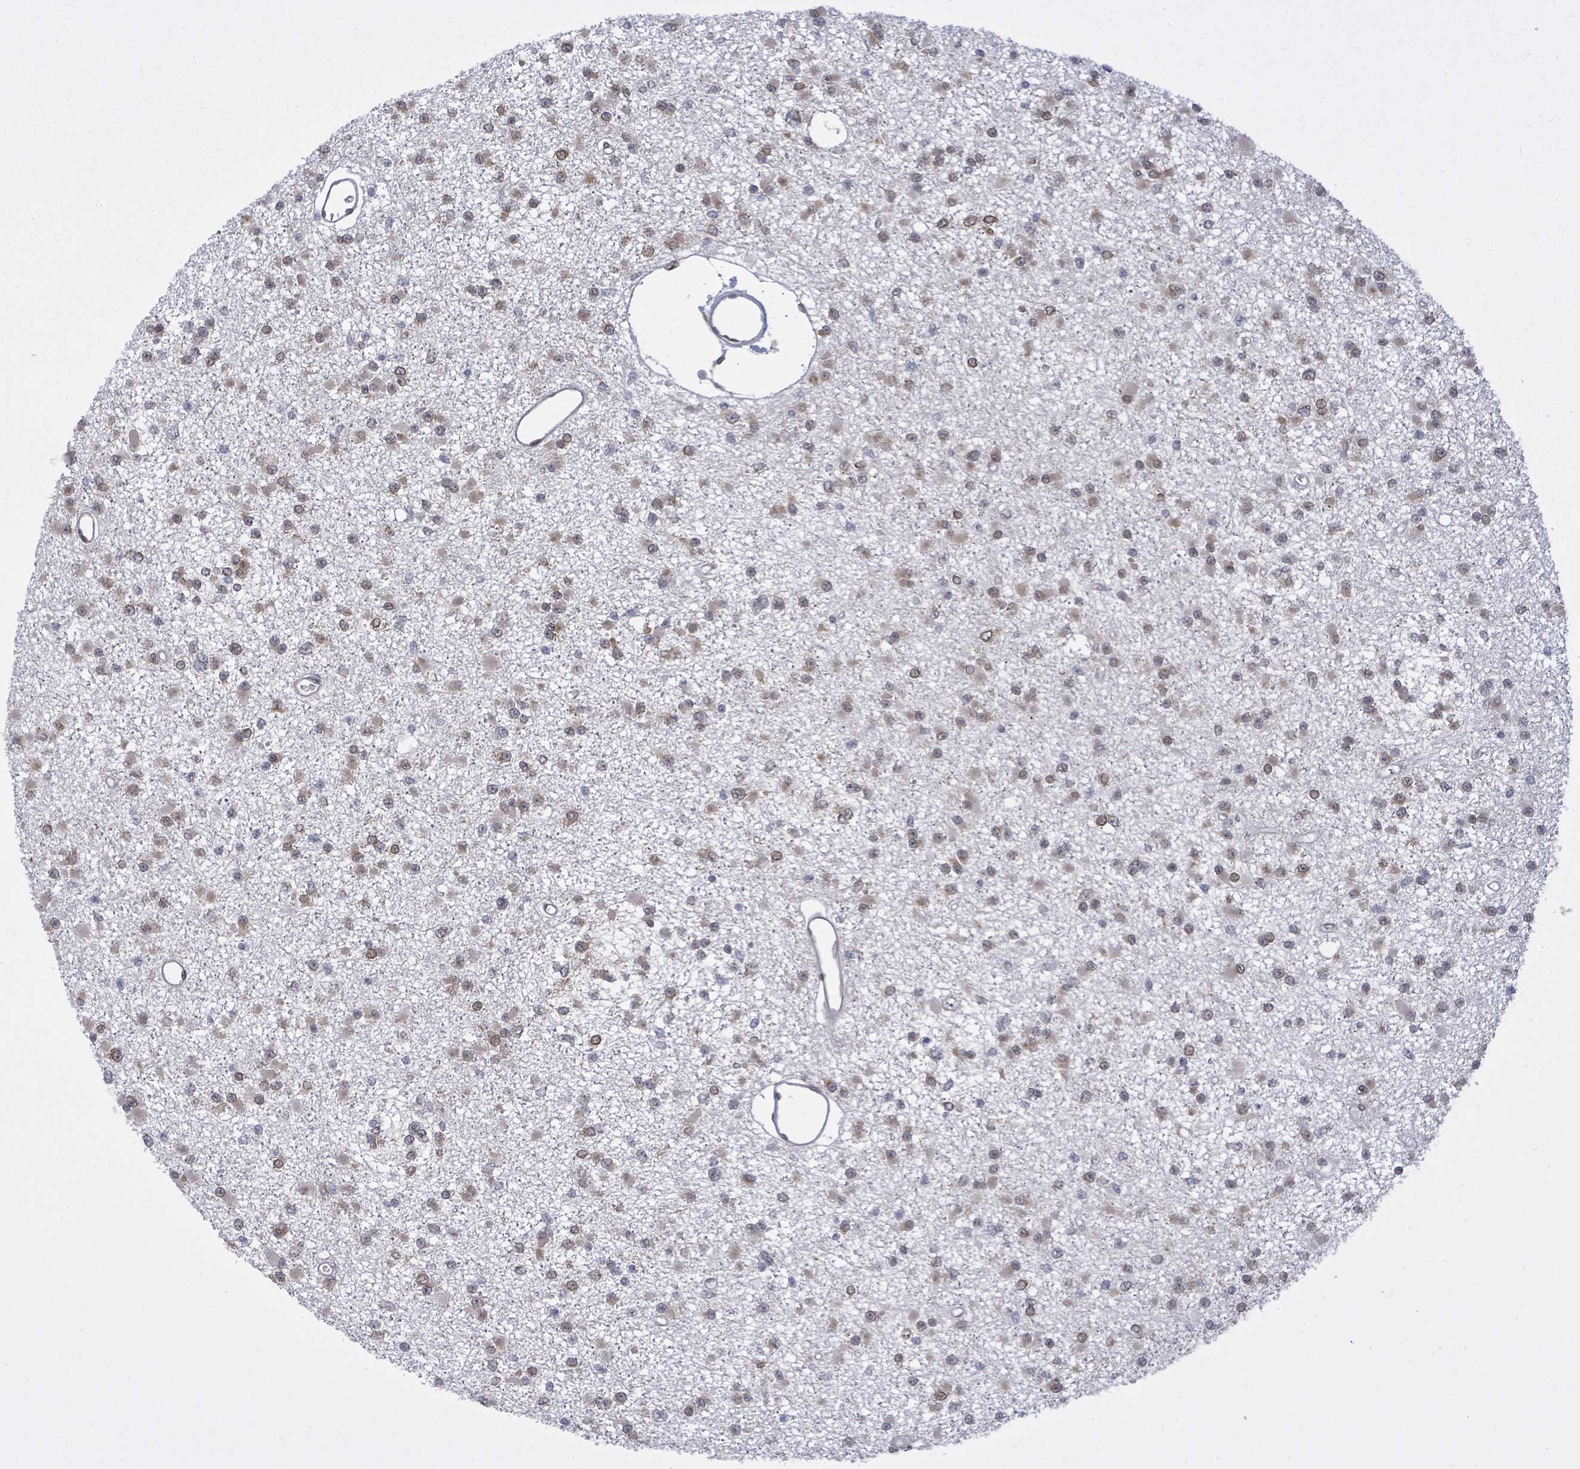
{"staining": {"intensity": "weak", "quantity": "25%-75%", "location": "cytoplasmic/membranous,nuclear"}, "tissue": "glioma", "cell_type": "Tumor cells", "image_type": "cancer", "snomed": [{"axis": "morphology", "description": "Glioma, malignant, Low grade"}, {"axis": "topography", "description": "Brain"}], "caption": "Approximately 25%-75% of tumor cells in human glioma show weak cytoplasmic/membranous and nuclear protein positivity as visualized by brown immunohistochemical staining.", "gene": "ARFGAP1", "patient": {"sex": "female", "age": 22}}